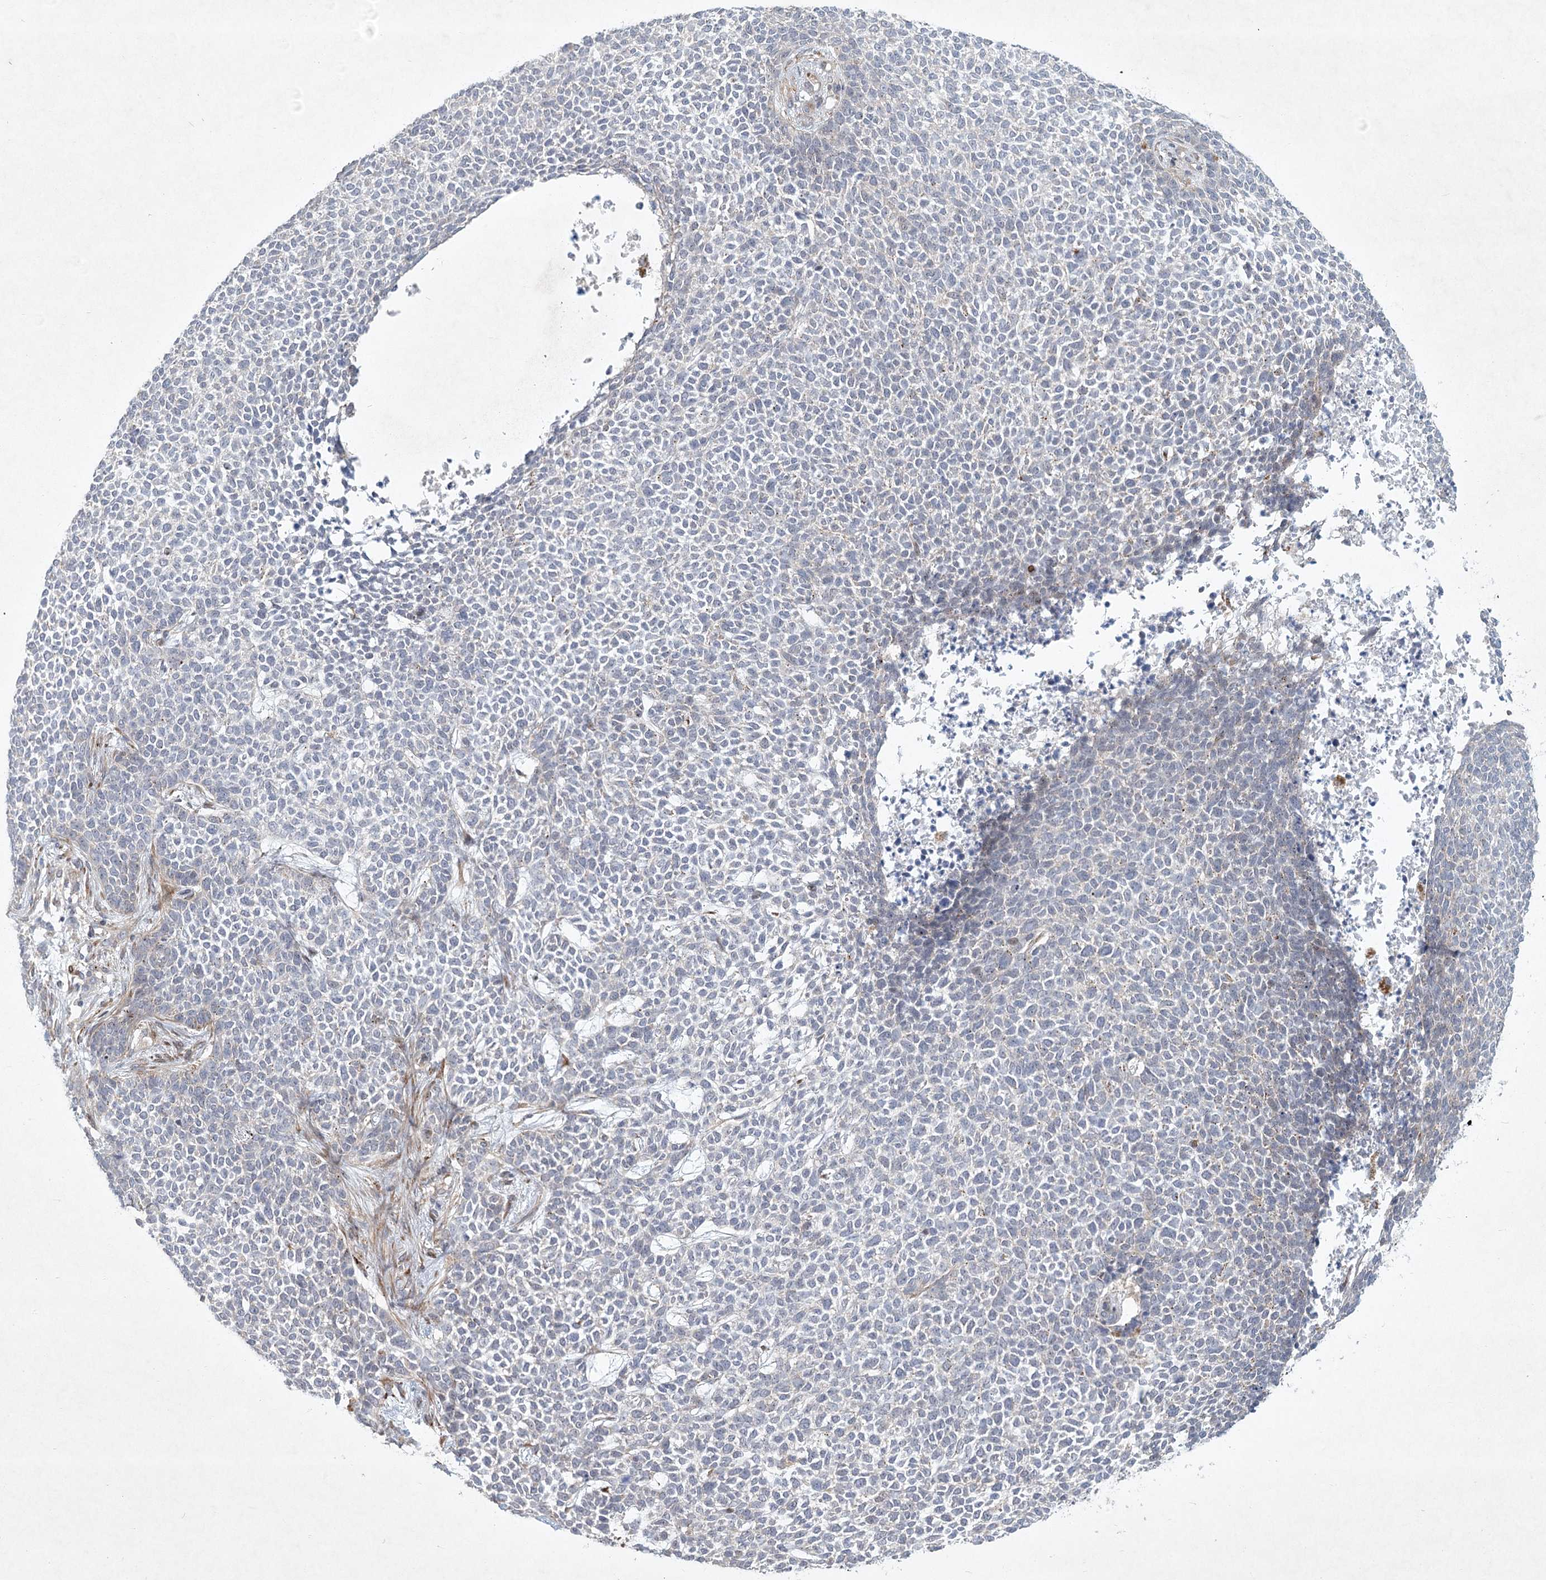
{"staining": {"intensity": "negative", "quantity": "none", "location": "none"}, "tissue": "skin cancer", "cell_type": "Tumor cells", "image_type": "cancer", "snomed": [{"axis": "morphology", "description": "Basal cell carcinoma"}, {"axis": "topography", "description": "Skin"}], "caption": "High power microscopy photomicrograph of an immunohistochemistry image of skin cancer, revealing no significant positivity in tumor cells.", "gene": "FAM110C", "patient": {"sex": "female", "age": 84}}